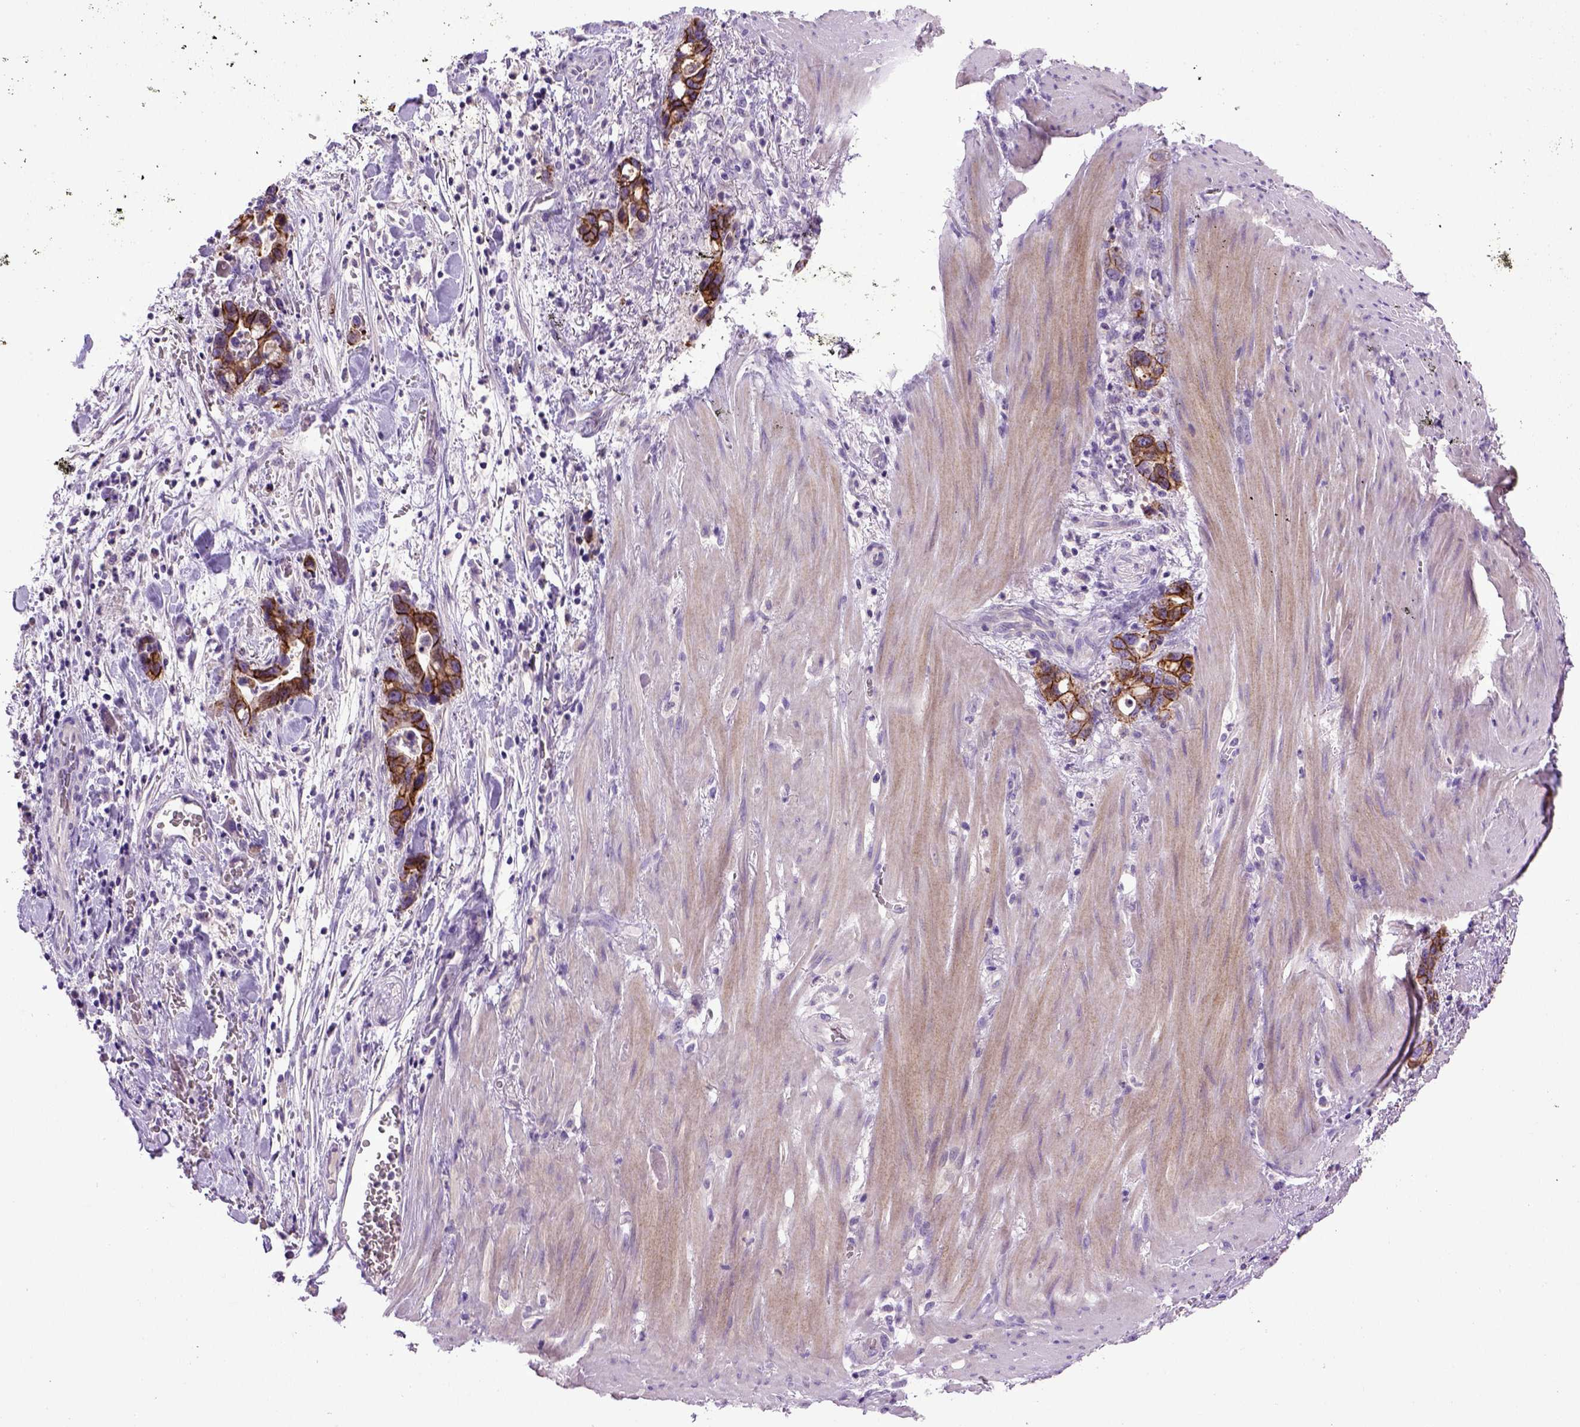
{"staining": {"intensity": "strong", "quantity": ">75%", "location": "cytoplasmic/membranous"}, "tissue": "stomach cancer", "cell_type": "Tumor cells", "image_type": "cancer", "snomed": [{"axis": "morphology", "description": "Normal tissue, NOS"}, {"axis": "morphology", "description": "Adenocarcinoma, NOS"}, {"axis": "topography", "description": "Esophagus"}, {"axis": "topography", "description": "Stomach, upper"}], "caption": "Immunohistochemical staining of adenocarcinoma (stomach) exhibits high levels of strong cytoplasmic/membranous protein staining in about >75% of tumor cells. Using DAB (brown) and hematoxylin (blue) stains, captured at high magnification using brightfield microscopy.", "gene": "CDH1", "patient": {"sex": "male", "age": 74}}